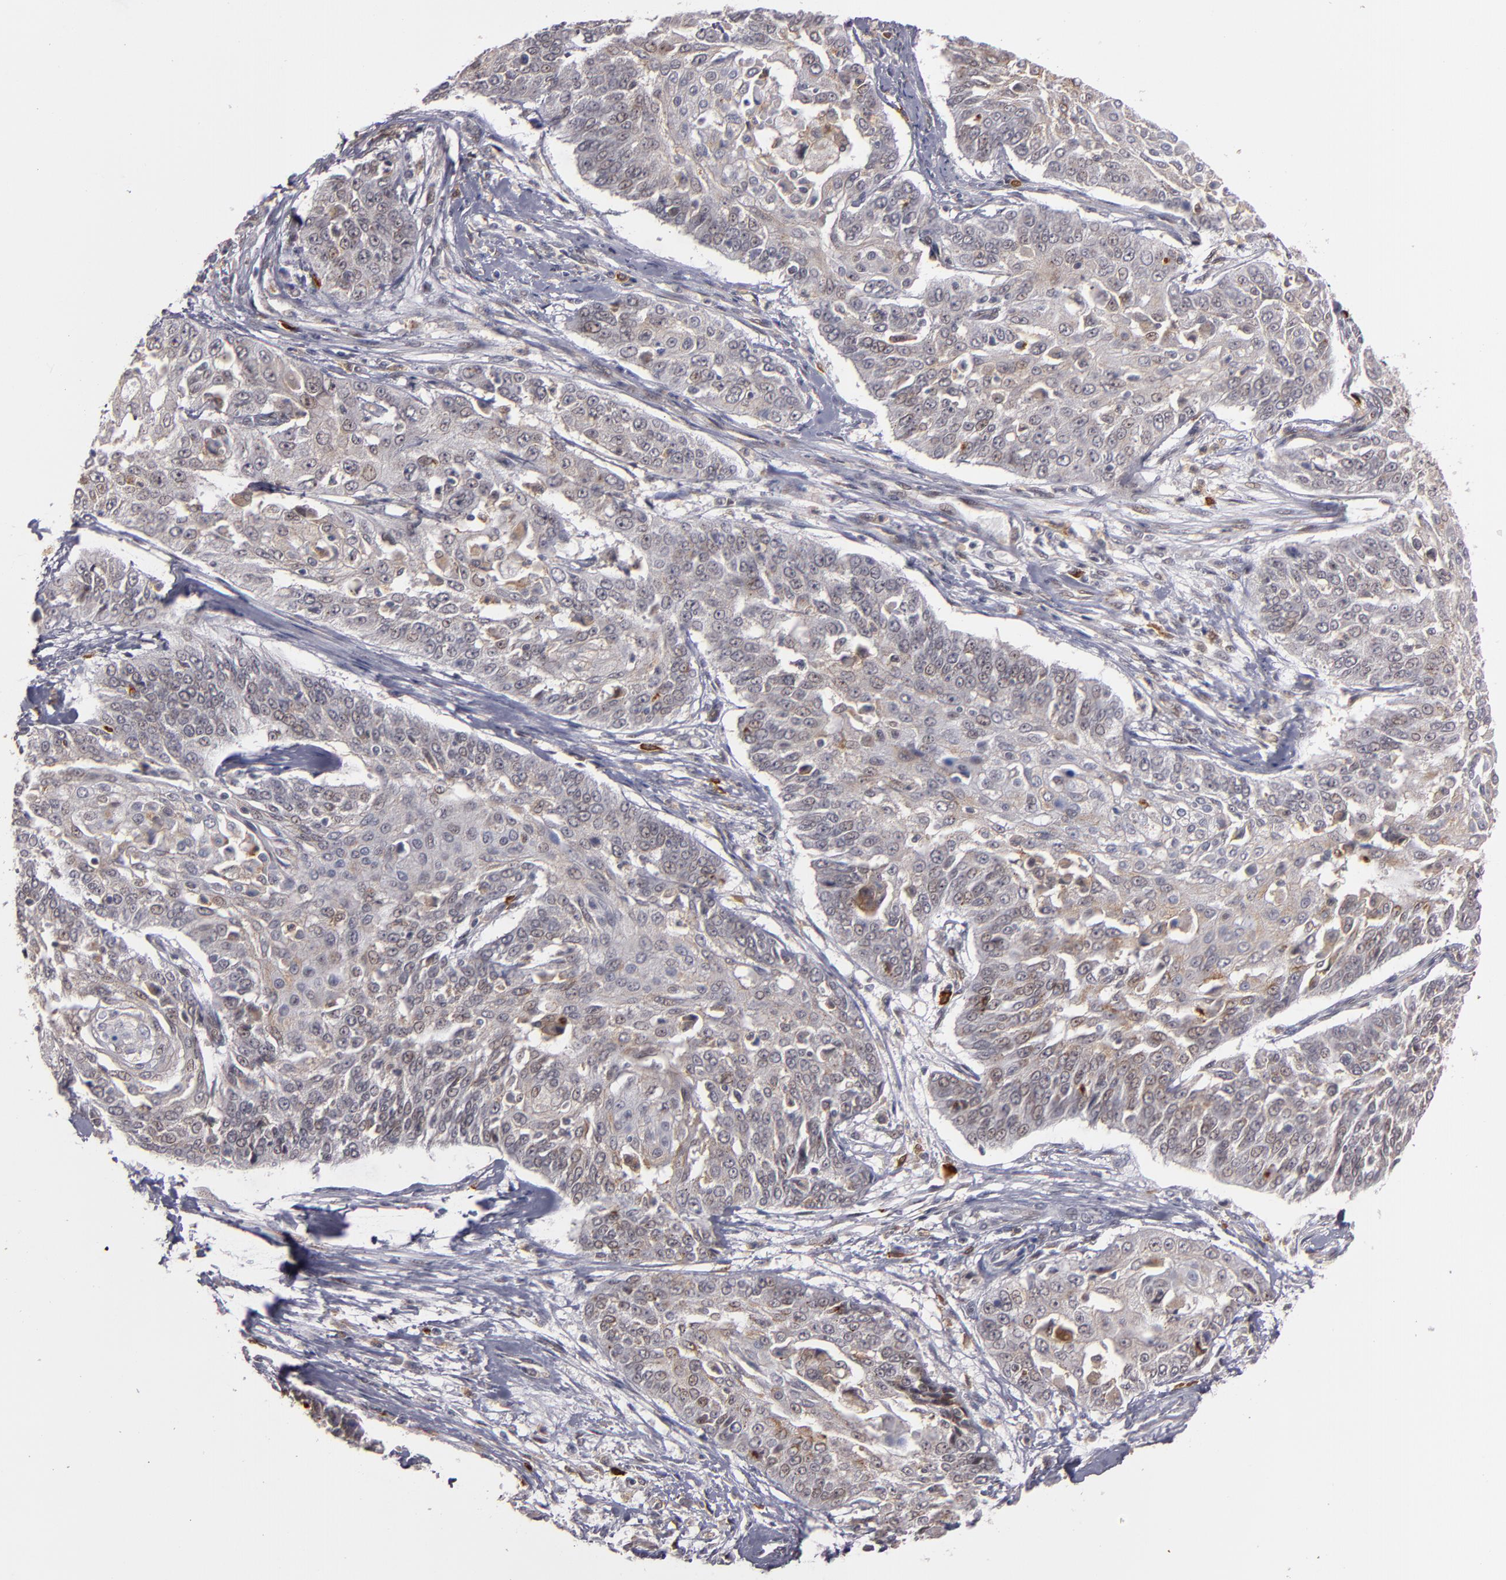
{"staining": {"intensity": "weak", "quantity": ">75%", "location": "cytoplasmic/membranous,nuclear"}, "tissue": "cervical cancer", "cell_type": "Tumor cells", "image_type": "cancer", "snomed": [{"axis": "morphology", "description": "Squamous cell carcinoma, NOS"}, {"axis": "topography", "description": "Cervix"}], "caption": "Immunohistochemical staining of human cervical cancer (squamous cell carcinoma) reveals low levels of weak cytoplasmic/membranous and nuclear positivity in about >75% of tumor cells.", "gene": "STX3", "patient": {"sex": "female", "age": 64}}